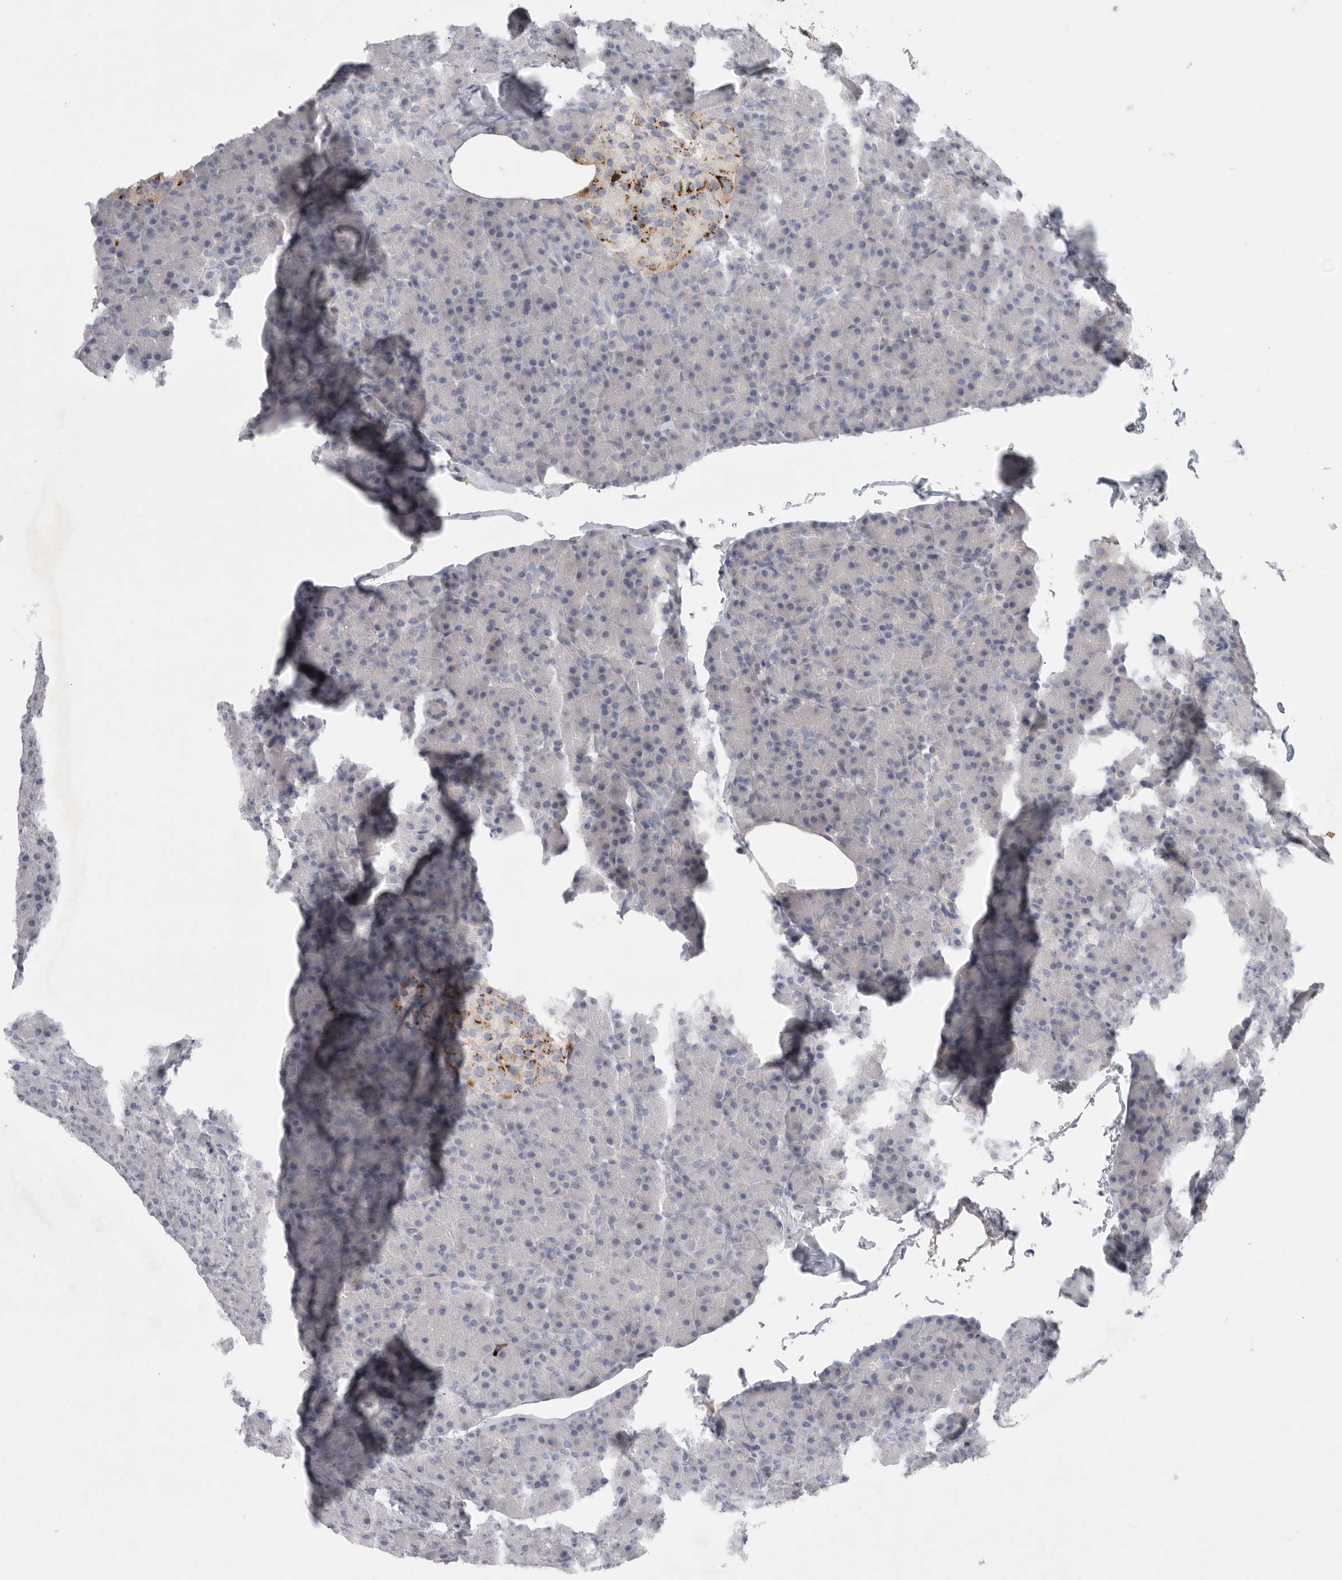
{"staining": {"intensity": "negative", "quantity": "none", "location": "none"}, "tissue": "pancreas", "cell_type": "Exocrine glandular cells", "image_type": "normal", "snomed": [{"axis": "morphology", "description": "Normal tissue, NOS"}, {"axis": "topography", "description": "Pancreas"}], "caption": "Immunohistochemistry (IHC) micrograph of unremarkable pancreas stained for a protein (brown), which demonstrates no positivity in exocrine glandular cells.", "gene": "TMEM69", "patient": {"sex": "female", "age": 43}}